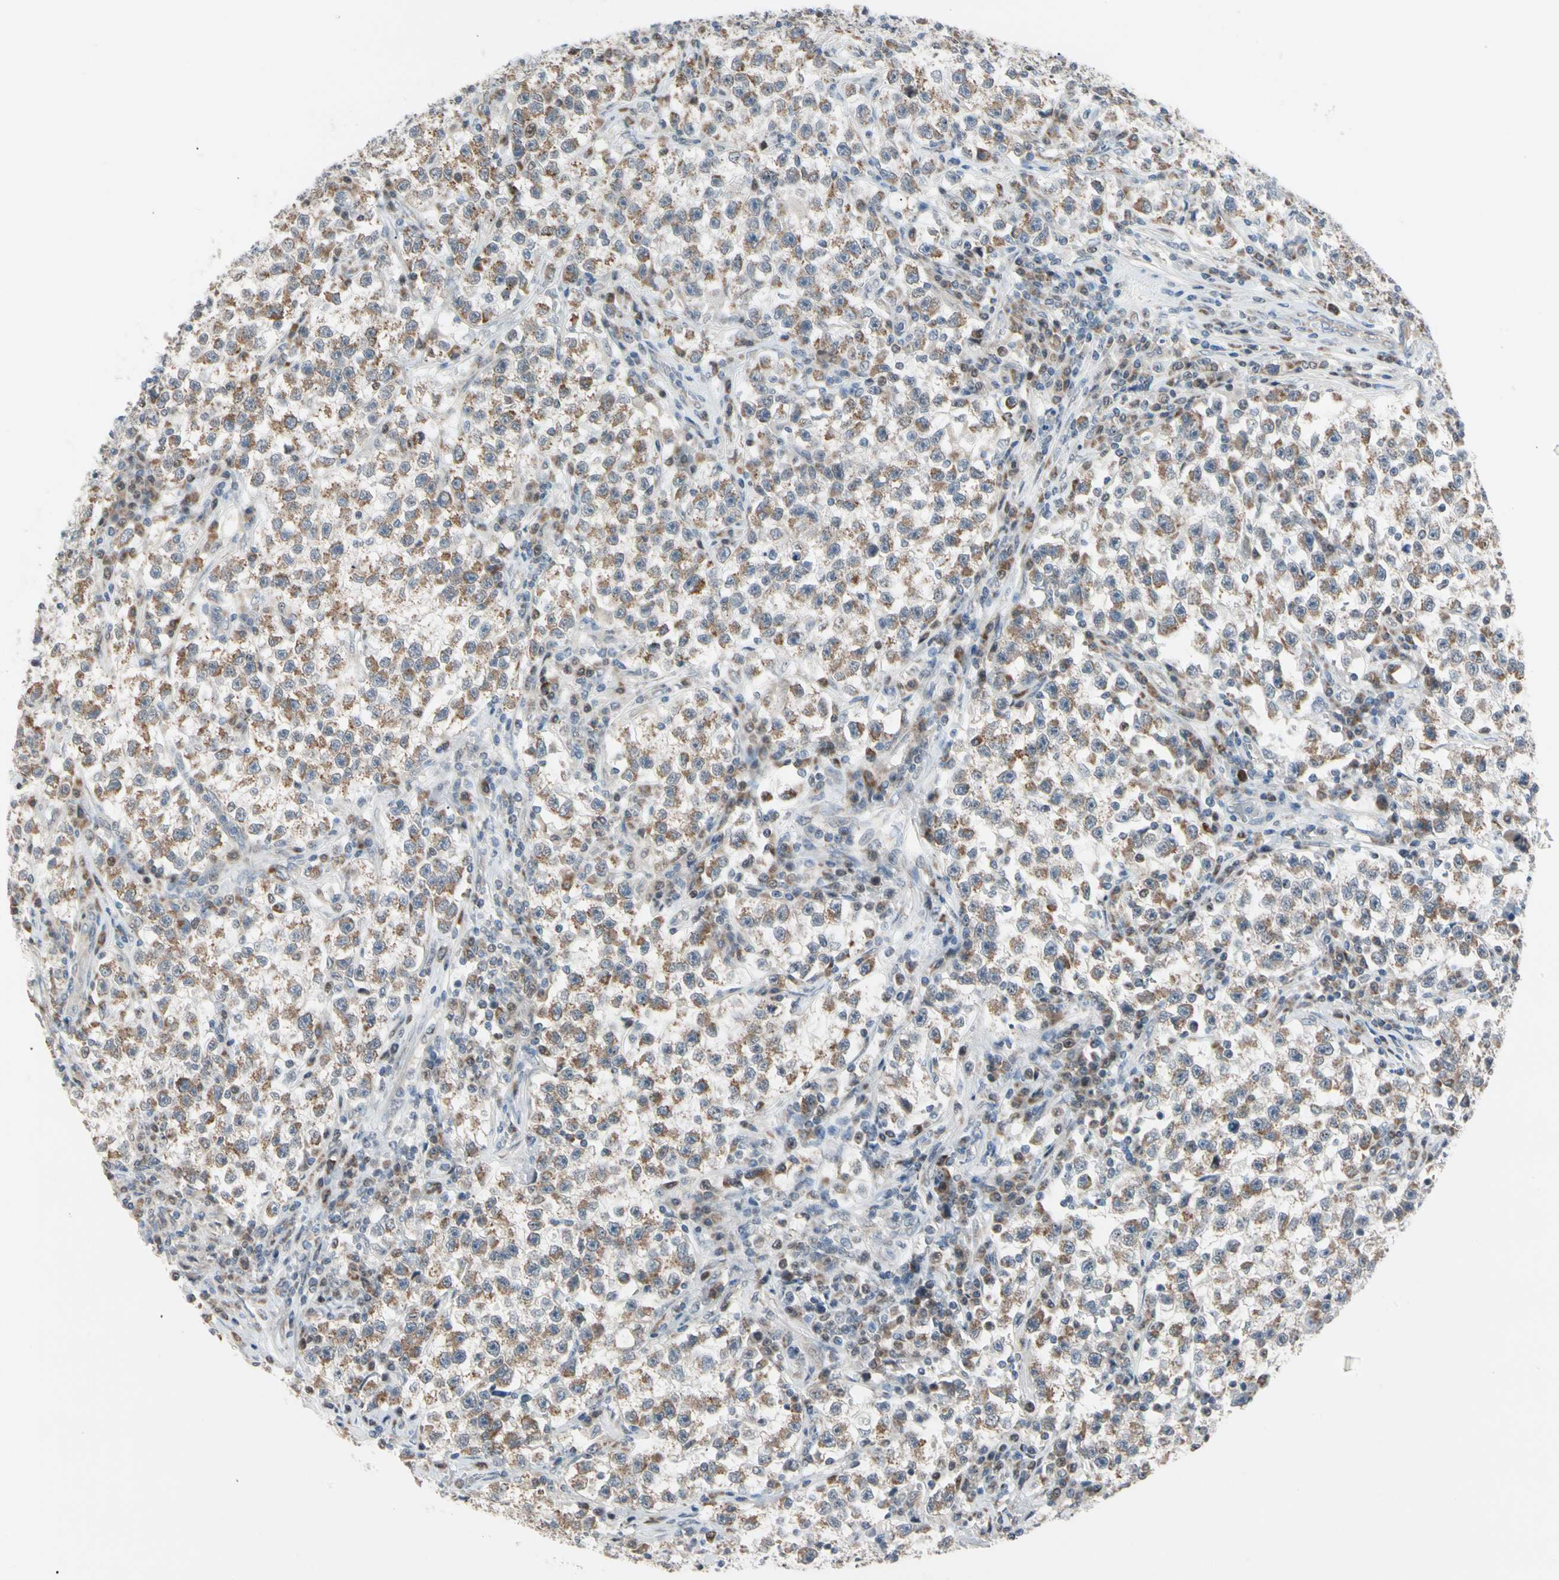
{"staining": {"intensity": "moderate", "quantity": ">75%", "location": "cytoplasmic/membranous"}, "tissue": "testis cancer", "cell_type": "Tumor cells", "image_type": "cancer", "snomed": [{"axis": "morphology", "description": "Seminoma, NOS"}, {"axis": "topography", "description": "Testis"}], "caption": "Immunohistochemistry staining of testis seminoma, which exhibits medium levels of moderate cytoplasmic/membranous staining in about >75% of tumor cells indicating moderate cytoplasmic/membranous protein expression. The staining was performed using DAB (brown) for protein detection and nuclei were counterstained in hematoxylin (blue).", "gene": "MARK1", "patient": {"sex": "male", "age": 22}}